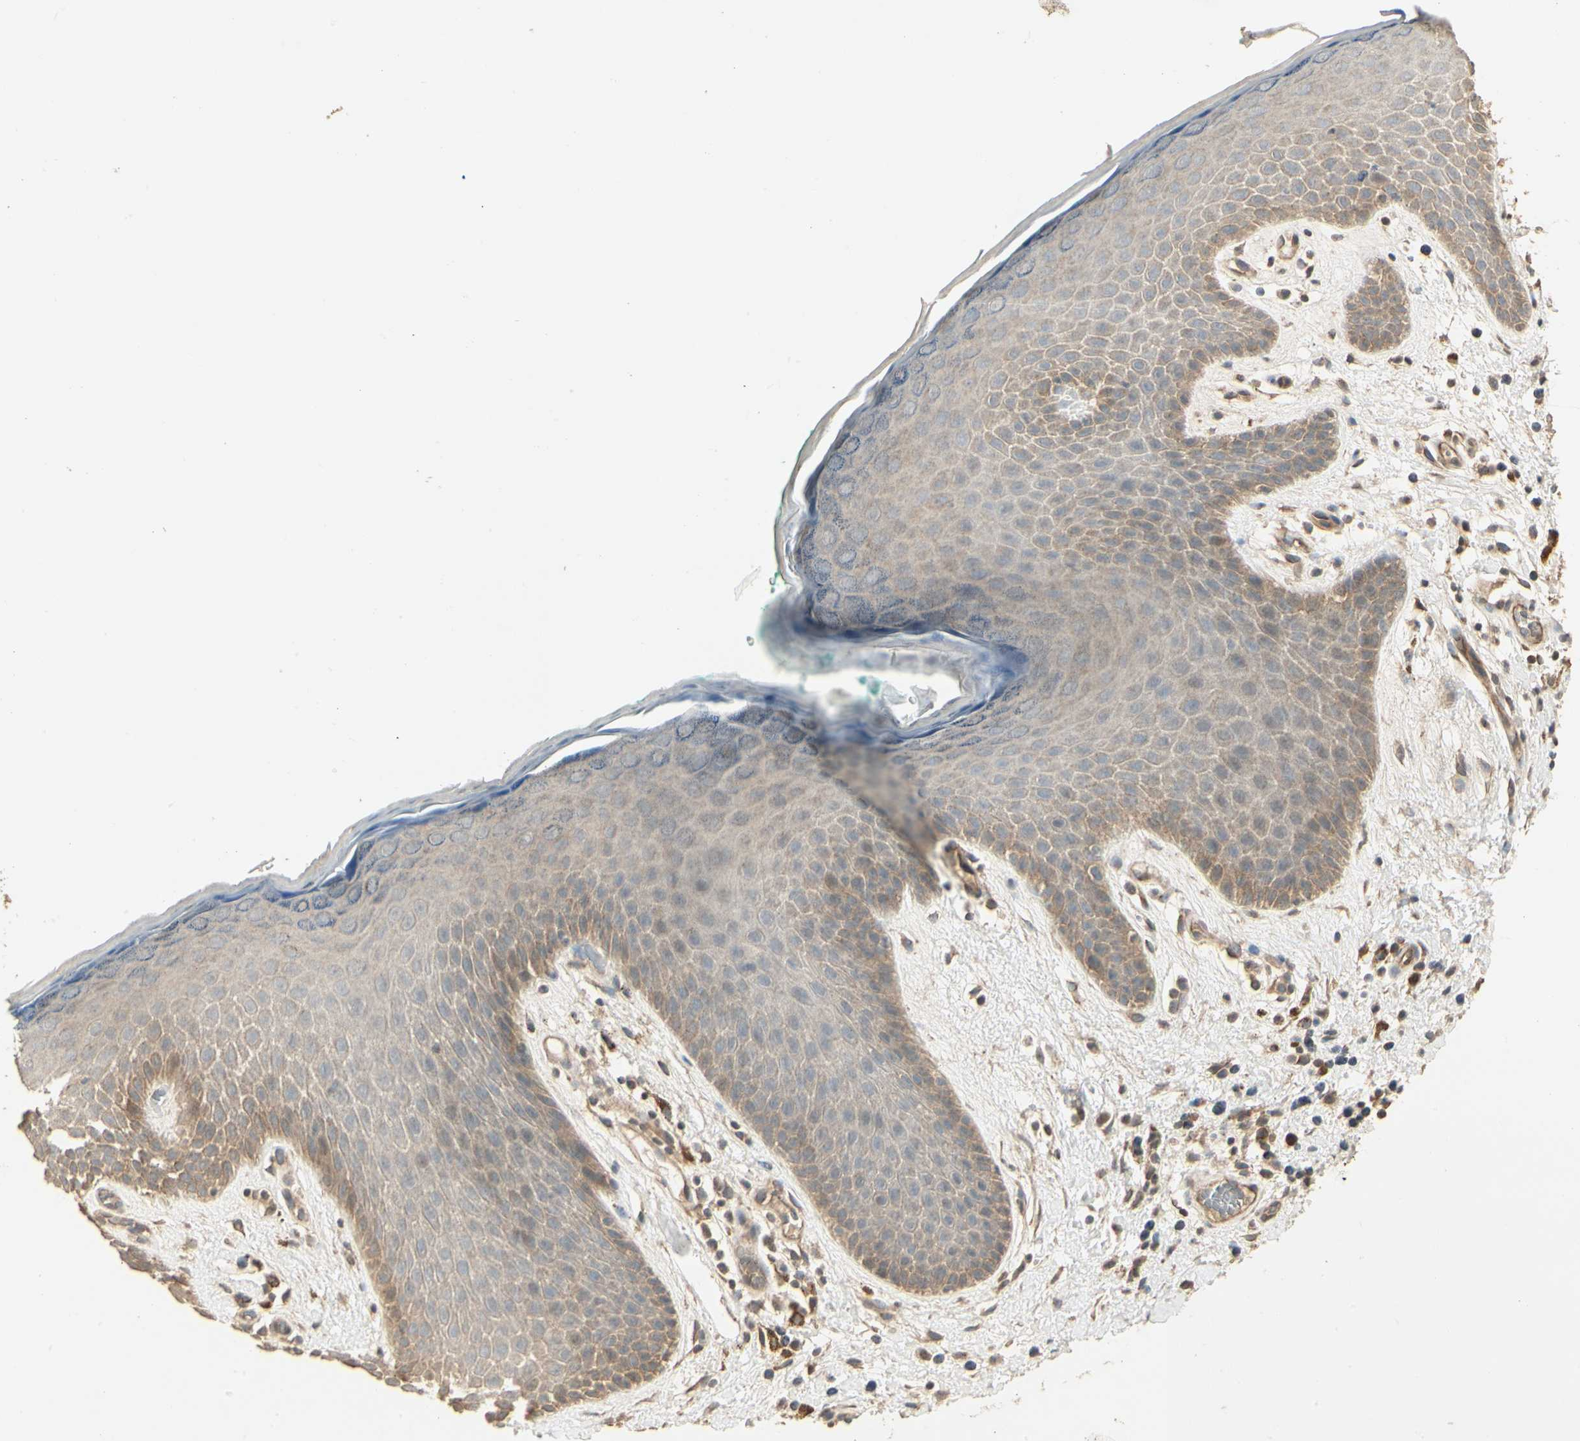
{"staining": {"intensity": "weak", "quantity": "<25%", "location": "cytoplasmic/membranous"}, "tissue": "skin", "cell_type": "Epidermal cells", "image_type": "normal", "snomed": [{"axis": "morphology", "description": "Normal tissue, NOS"}, {"axis": "topography", "description": "Anal"}], "caption": "The histopathology image exhibits no significant staining in epidermal cells of skin. The staining is performed using DAB (3,3'-diaminobenzidine) brown chromogen with nuclei counter-stained in using hematoxylin.", "gene": "RNF180", "patient": {"sex": "male", "age": 74}}